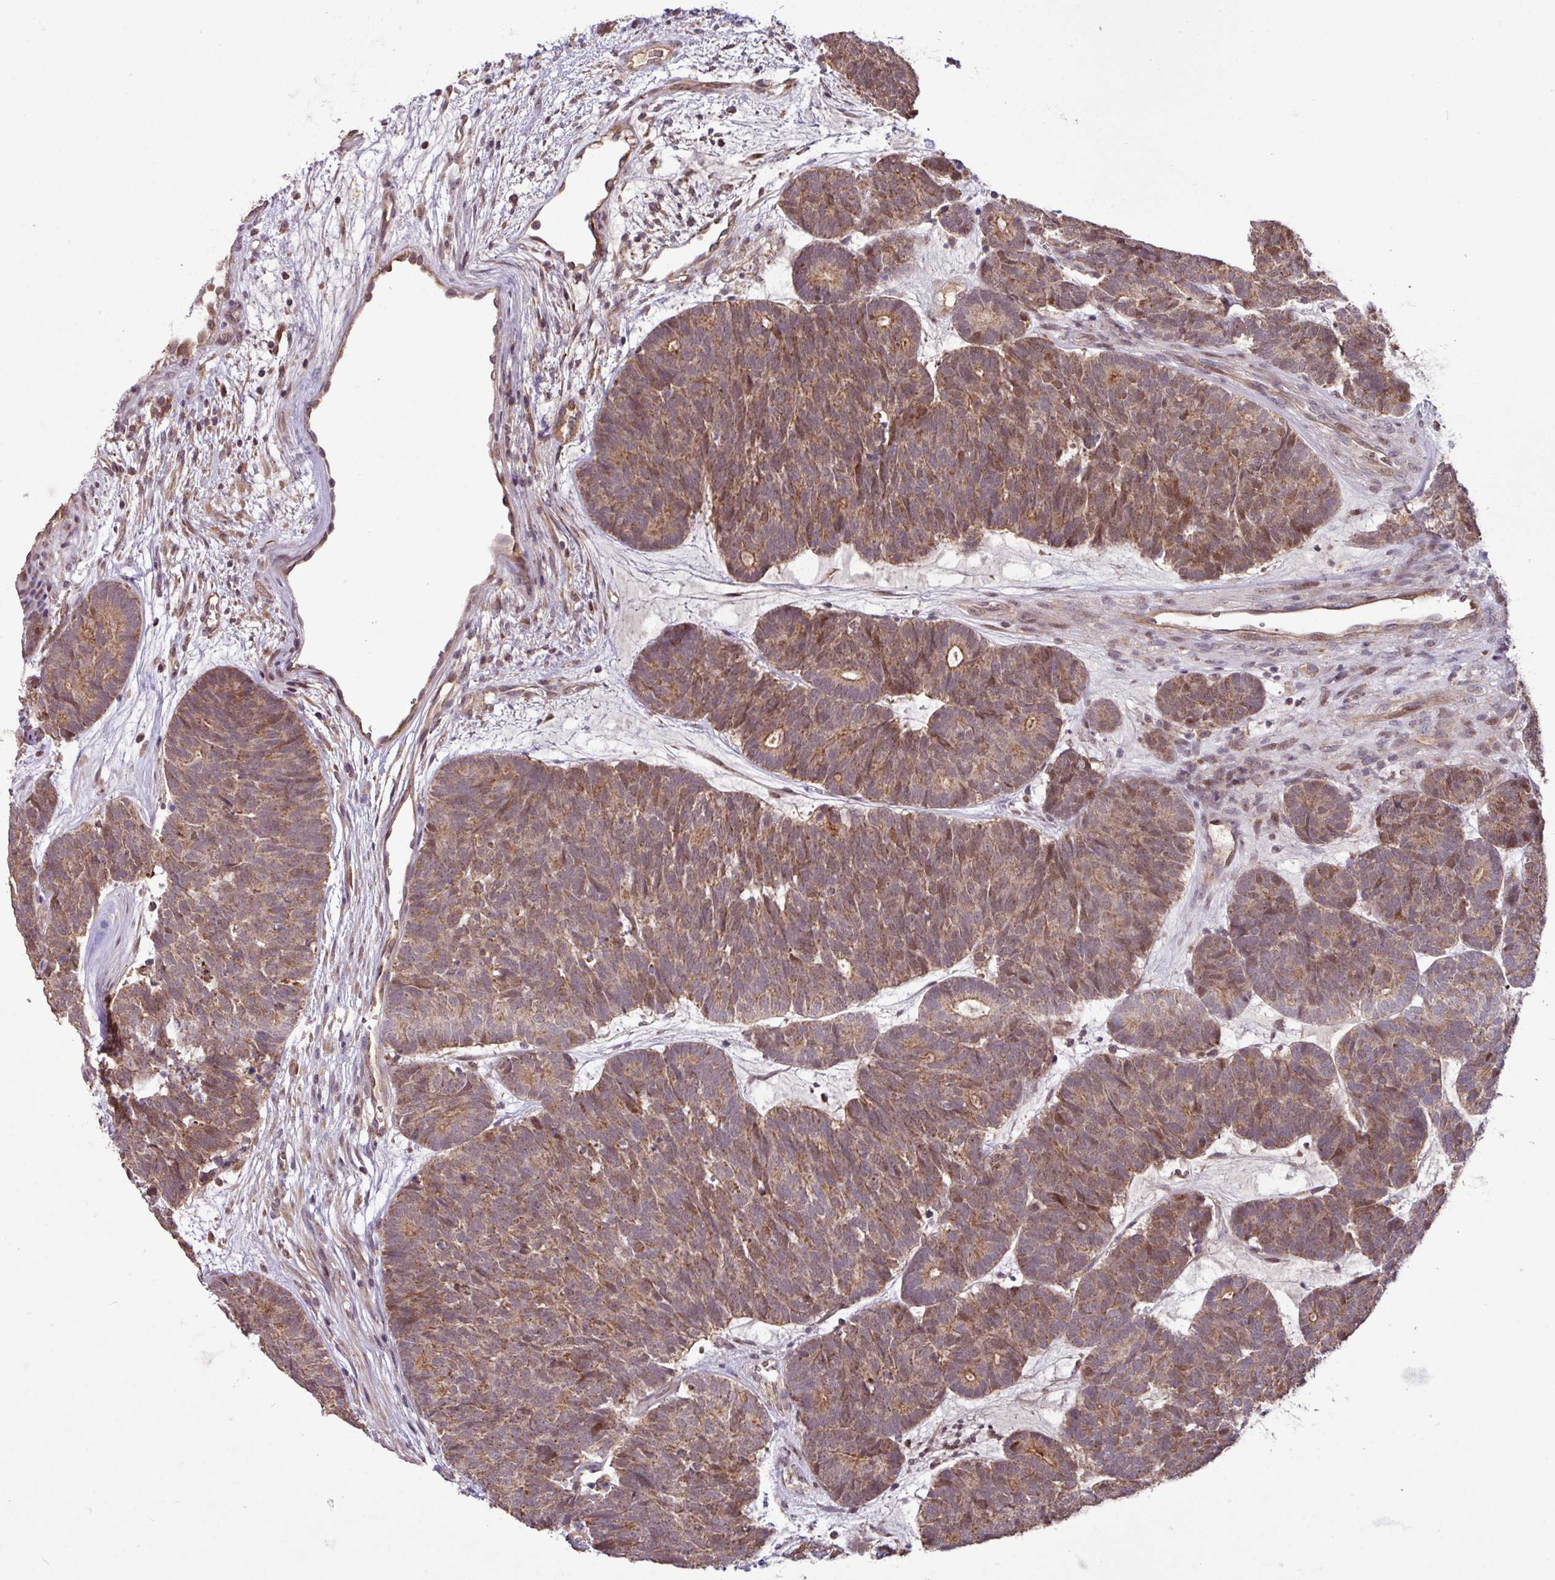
{"staining": {"intensity": "moderate", "quantity": ">75%", "location": "cytoplasmic/membranous"}, "tissue": "head and neck cancer", "cell_type": "Tumor cells", "image_type": "cancer", "snomed": [{"axis": "morphology", "description": "Adenocarcinoma, NOS"}, {"axis": "topography", "description": "Head-Neck"}], "caption": "Protein expression analysis of head and neck cancer demonstrates moderate cytoplasmic/membranous expression in about >75% of tumor cells. (DAB (3,3'-diaminobenzidine) = brown stain, brightfield microscopy at high magnification).", "gene": "YPEL3", "patient": {"sex": "female", "age": 81}}